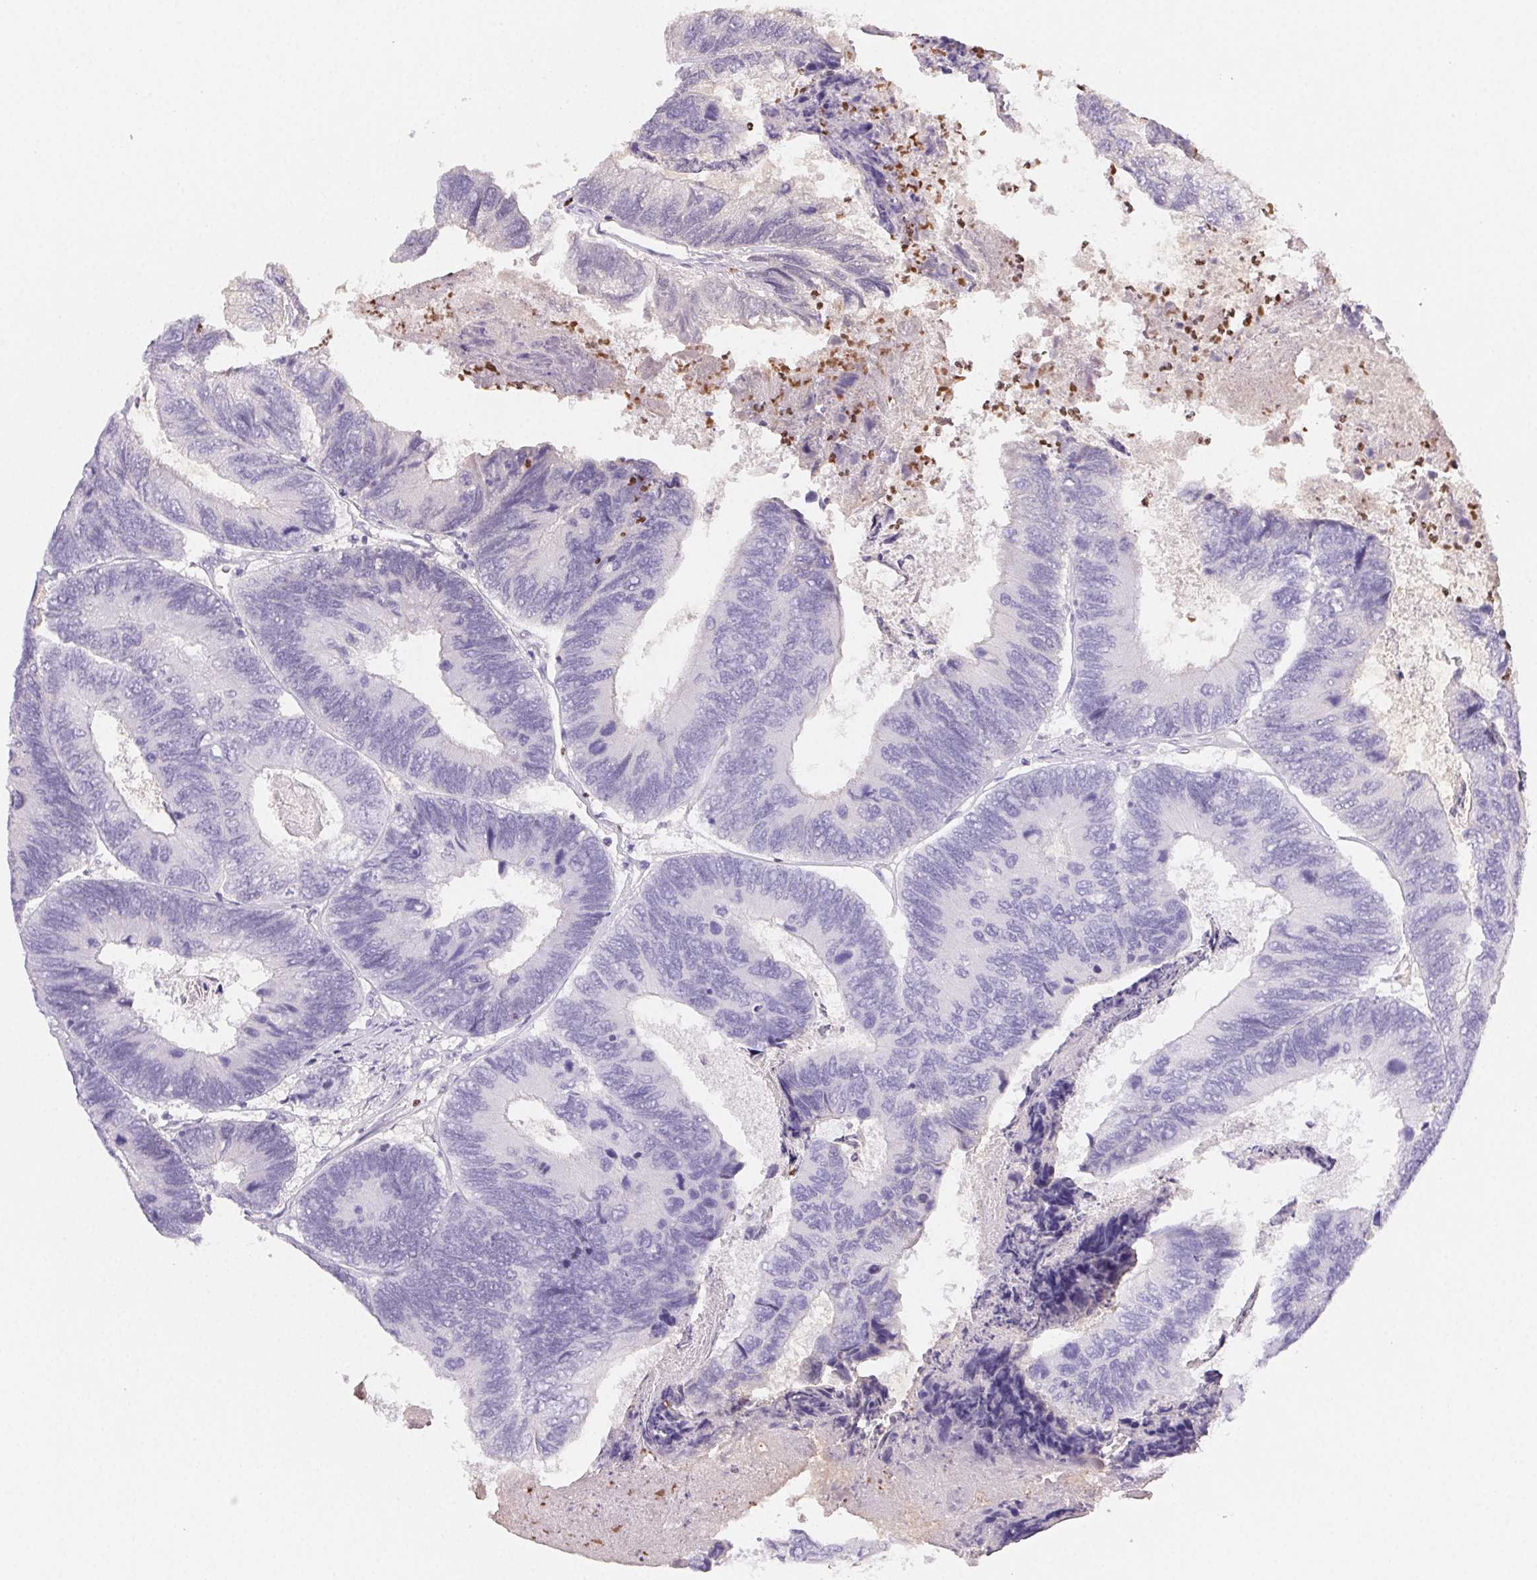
{"staining": {"intensity": "negative", "quantity": "none", "location": "none"}, "tissue": "colorectal cancer", "cell_type": "Tumor cells", "image_type": "cancer", "snomed": [{"axis": "morphology", "description": "Adenocarcinoma, NOS"}, {"axis": "topography", "description": "Colon"}], "caption": "A micrograph of human colorectal adenocarcinoma is negative for staining in tumor cells.", "gene": "PADI4", "patient": {"sex": "female", "age": 67}}